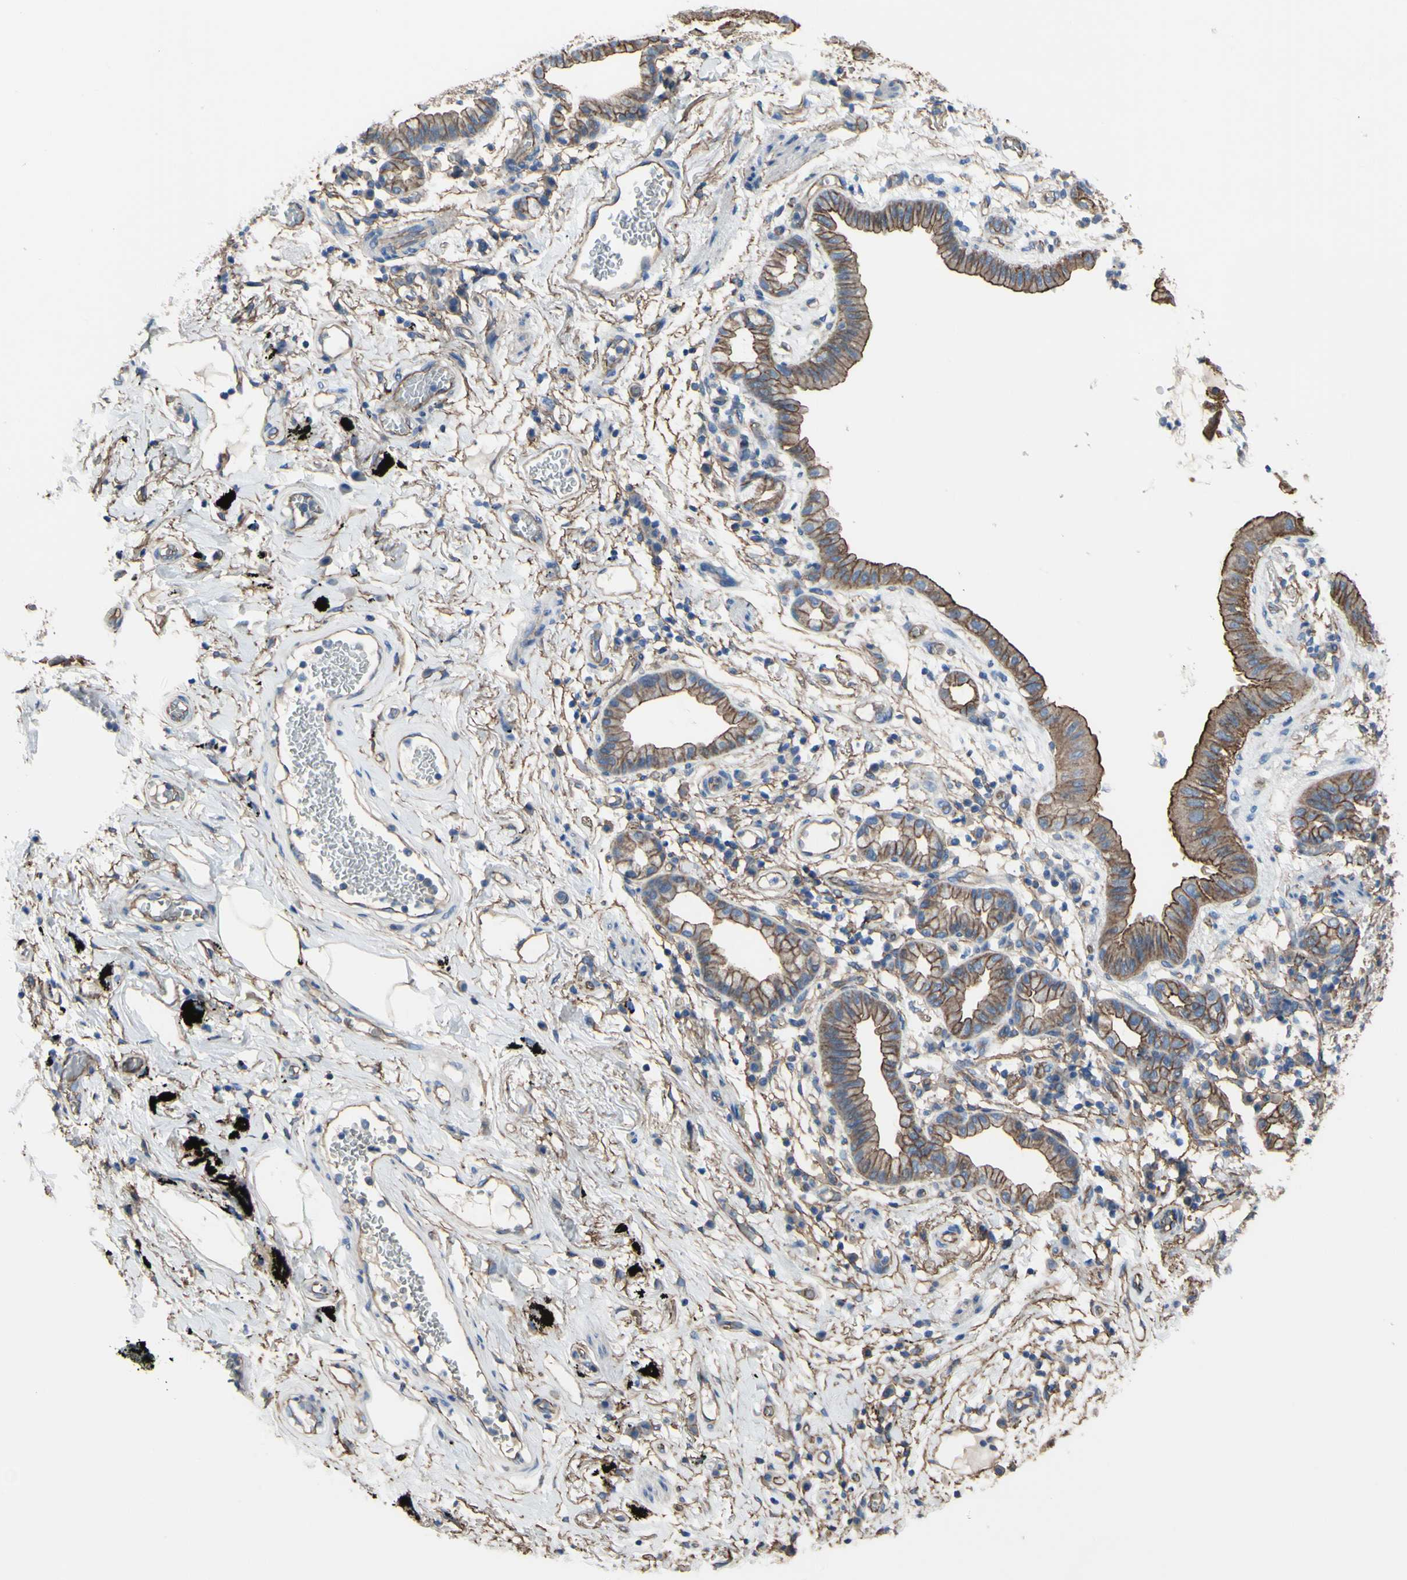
{"staining": {"intensity": "strong", "quantity": "25%-75%", "location": "cytoplasmic/membranous"}, "tissue": "lung cancer", "cell_type": "Tumor cells", "image_type": "cancer", "snomed": [{"axis": "morphology", "description": "Adenocarcinoma, NOS"}, {"axis": "topography", "description": "Lung"}], "caption": "IHC of human lung cancer (adenocarcinoma) reveals high levels of strong cytoplasmic/membranous staining in approximately 25%-75% of tumor cells.", "gene": "TPBG", "patient": {"sex": "female", "age": 70}}